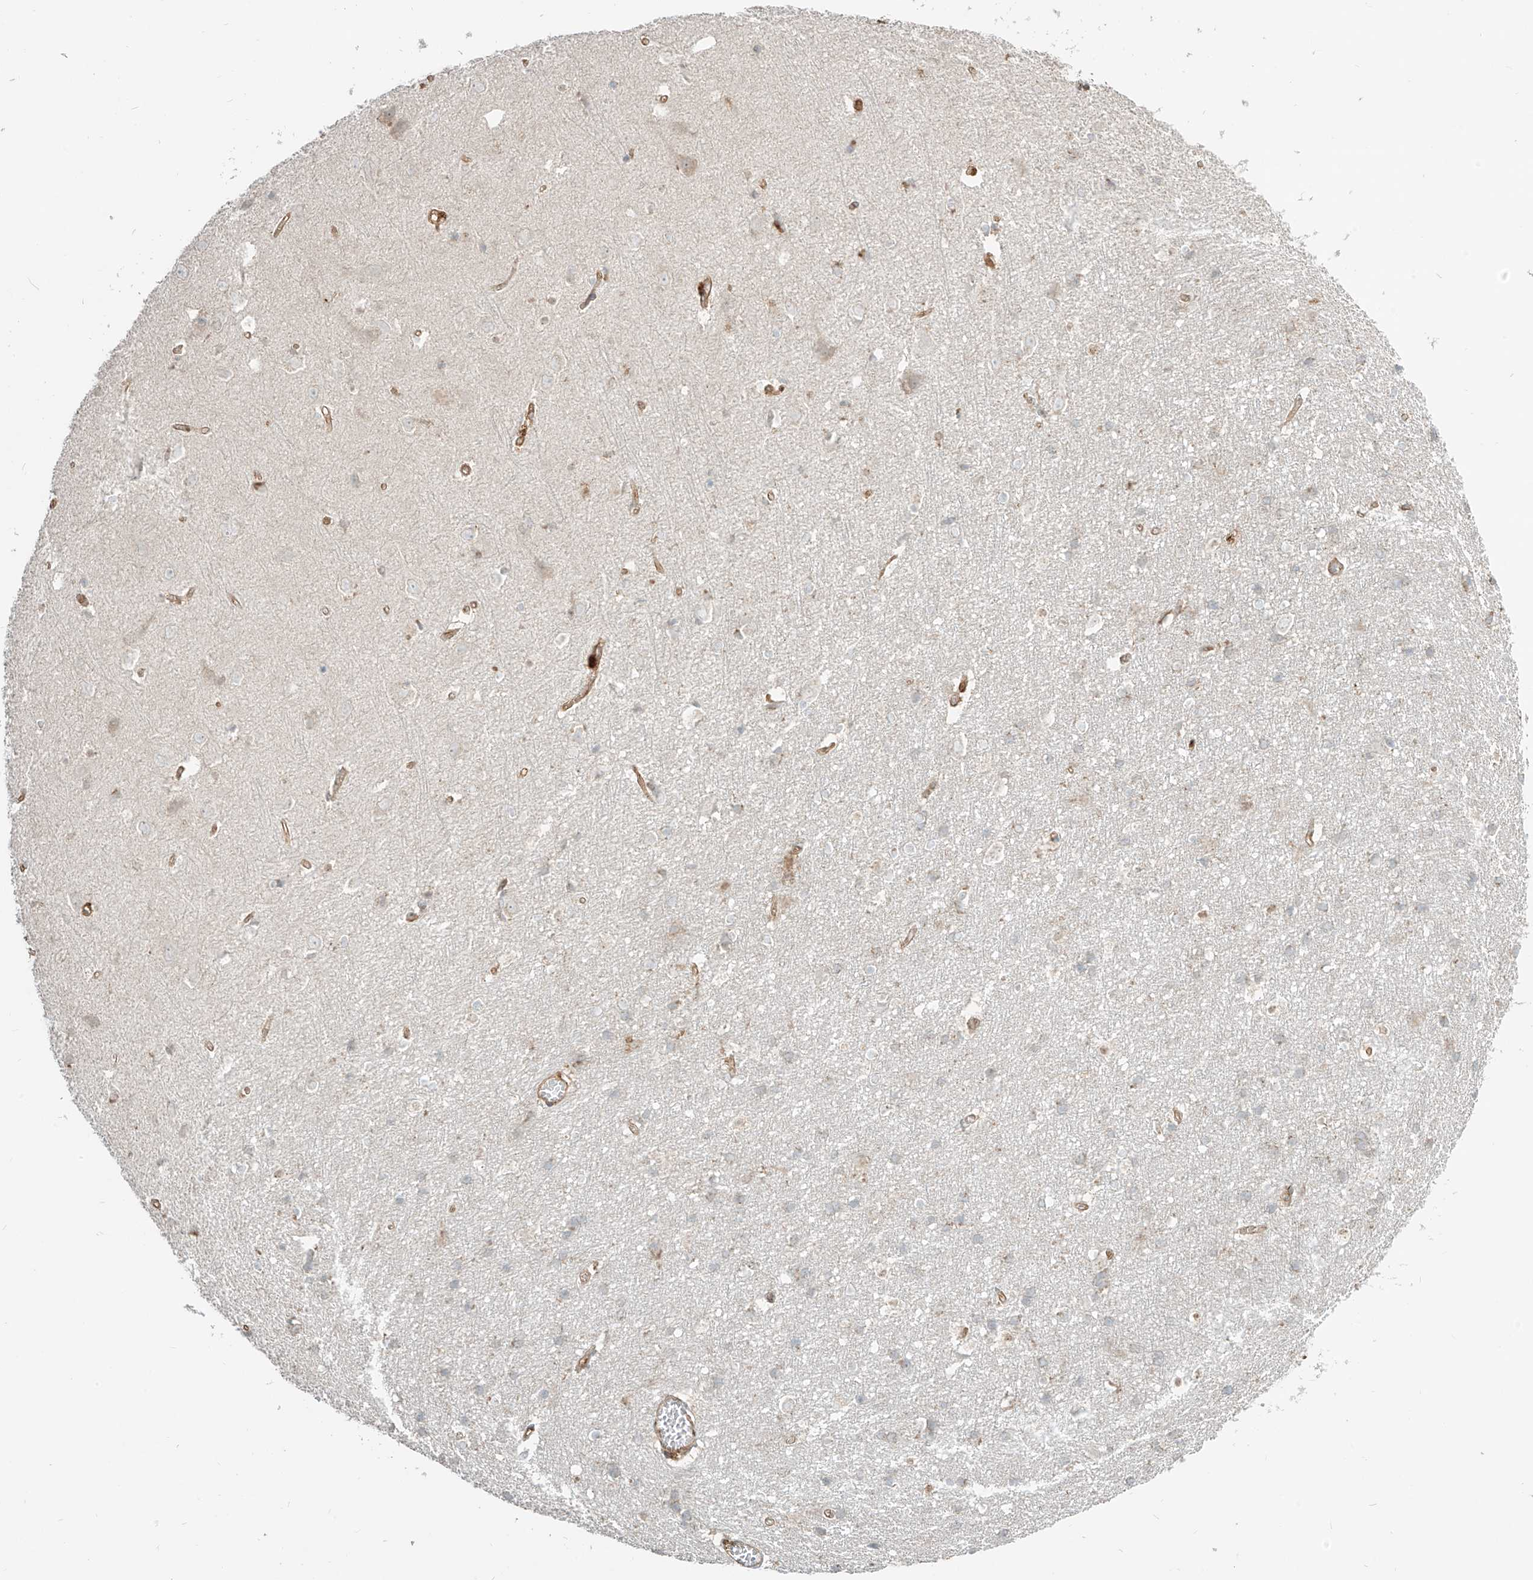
{"staining": {"intensity": "moderate", "quantity": "25%-75%", "location": "cytoplasmic/membranous"}, "tissue": "cerebral cortex", "cell_type": "Endothelial cells", "image_type": "normal", "snomed": [{"axis": "morphology", "description": "Normal tissue, NOS"}, {"axis": "topography", "description": "Cerebral cortex"}], "caption": "DAB (3,3'-diaminobenzidine) immunohistochemical staining of unremarkable human cerebral cortex reveals moderate cytoplasmic/membranous protein expression in about 25%-75% of endothelial cells. The staining was performed using DAB (3,3'-diaminobenzidine), with brown indicating positive protein expression. Nuclei are stained blue with hematoxylin.", "gene": "CCDC115", "patient": {"sex": "male", "age": 54}}